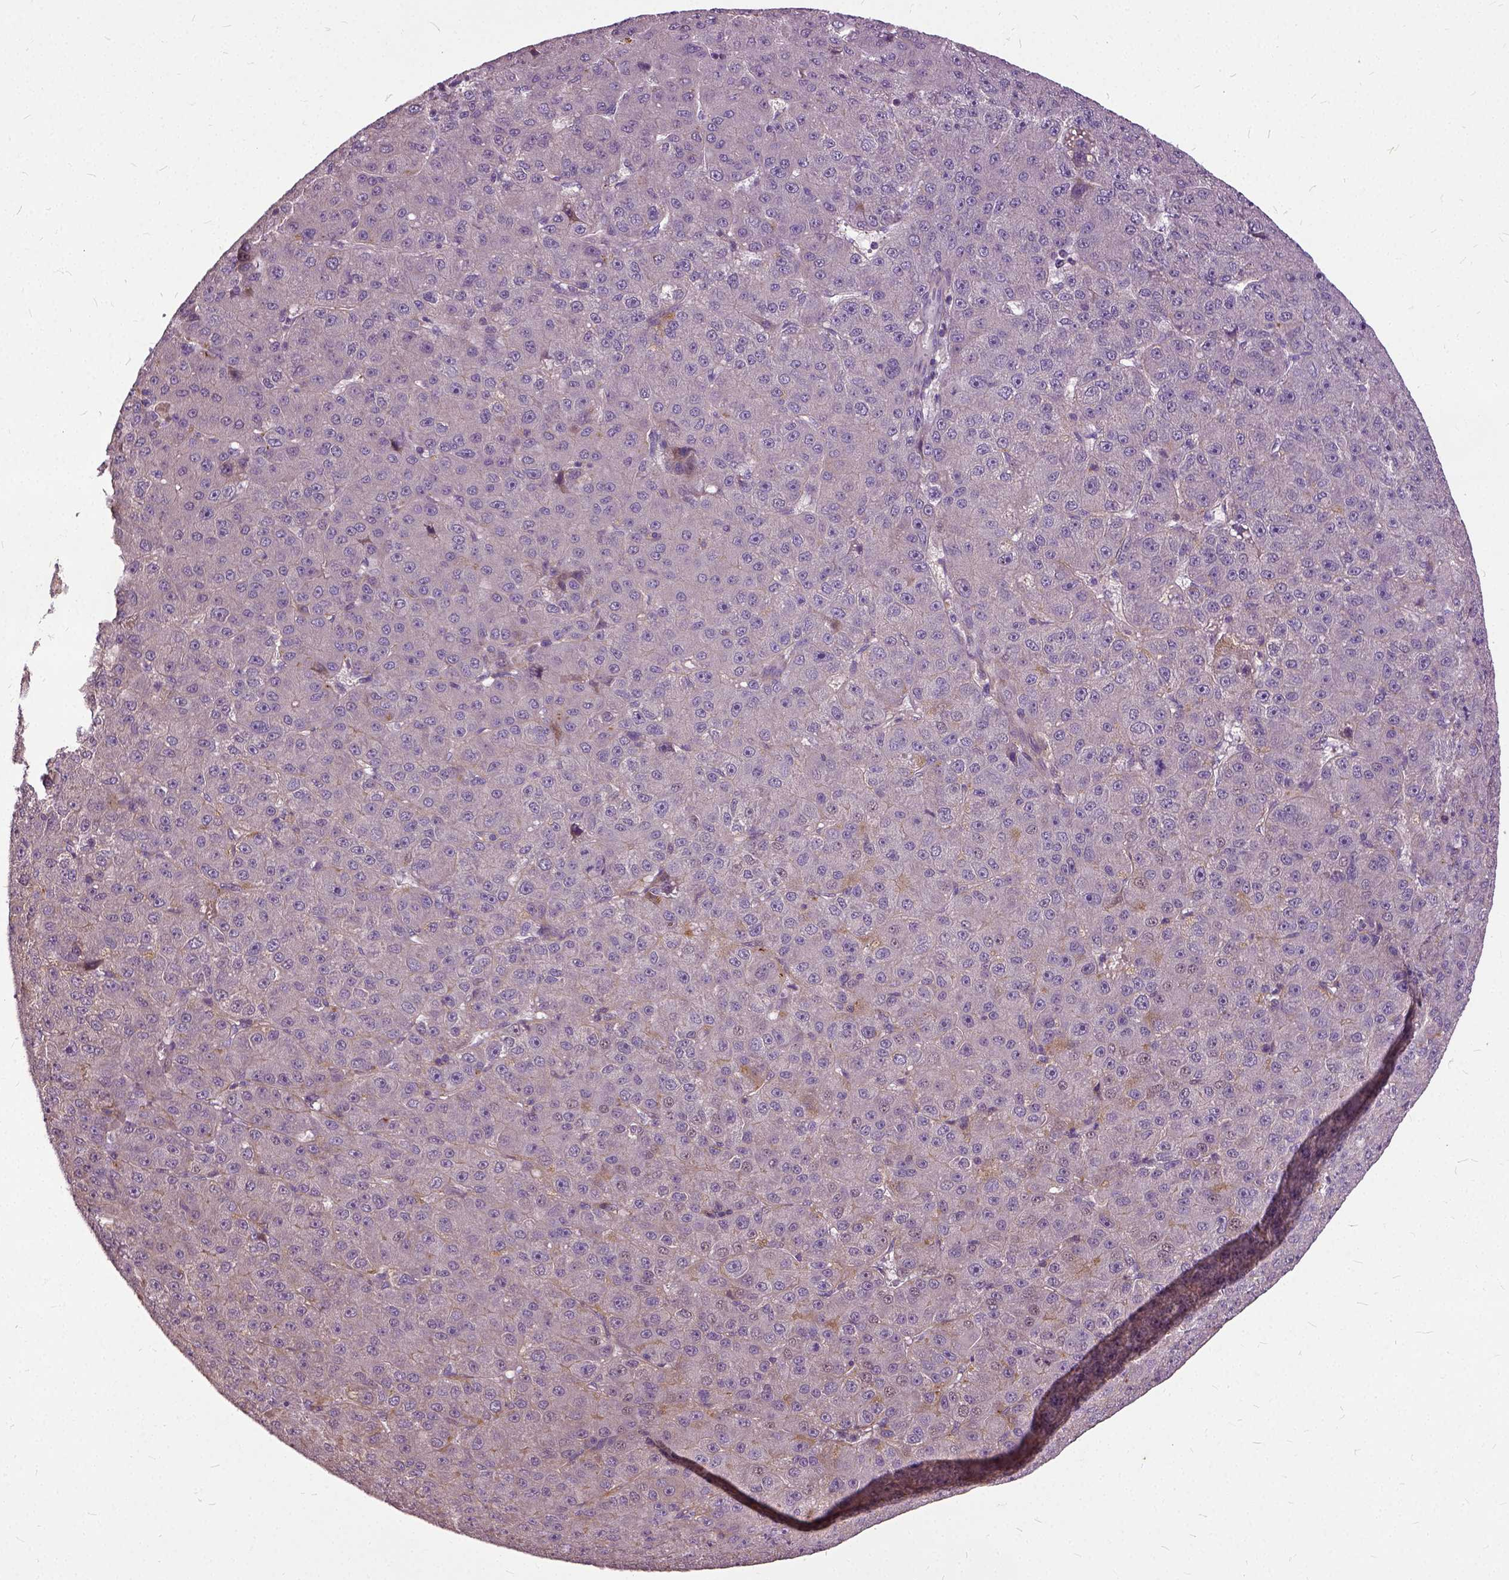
{"staining": {"intensity": "negative", "quantity": "none", "location": "none"}, "tissue": "liver cancer", "cell_type": "Tumor cells", "image_type": "cancer", "snomed": [{"axis": "morphology", "description": "Carcinoma, Hepatocellular, NOS"}, {"axis": "topography", "description": "Liver"}], "caption": "Tumor cells show no significant protein staining in liver hepatocellular carcinoma.", "gene": "ILRUN", "patient": {"sex": "male", "age": 67}}